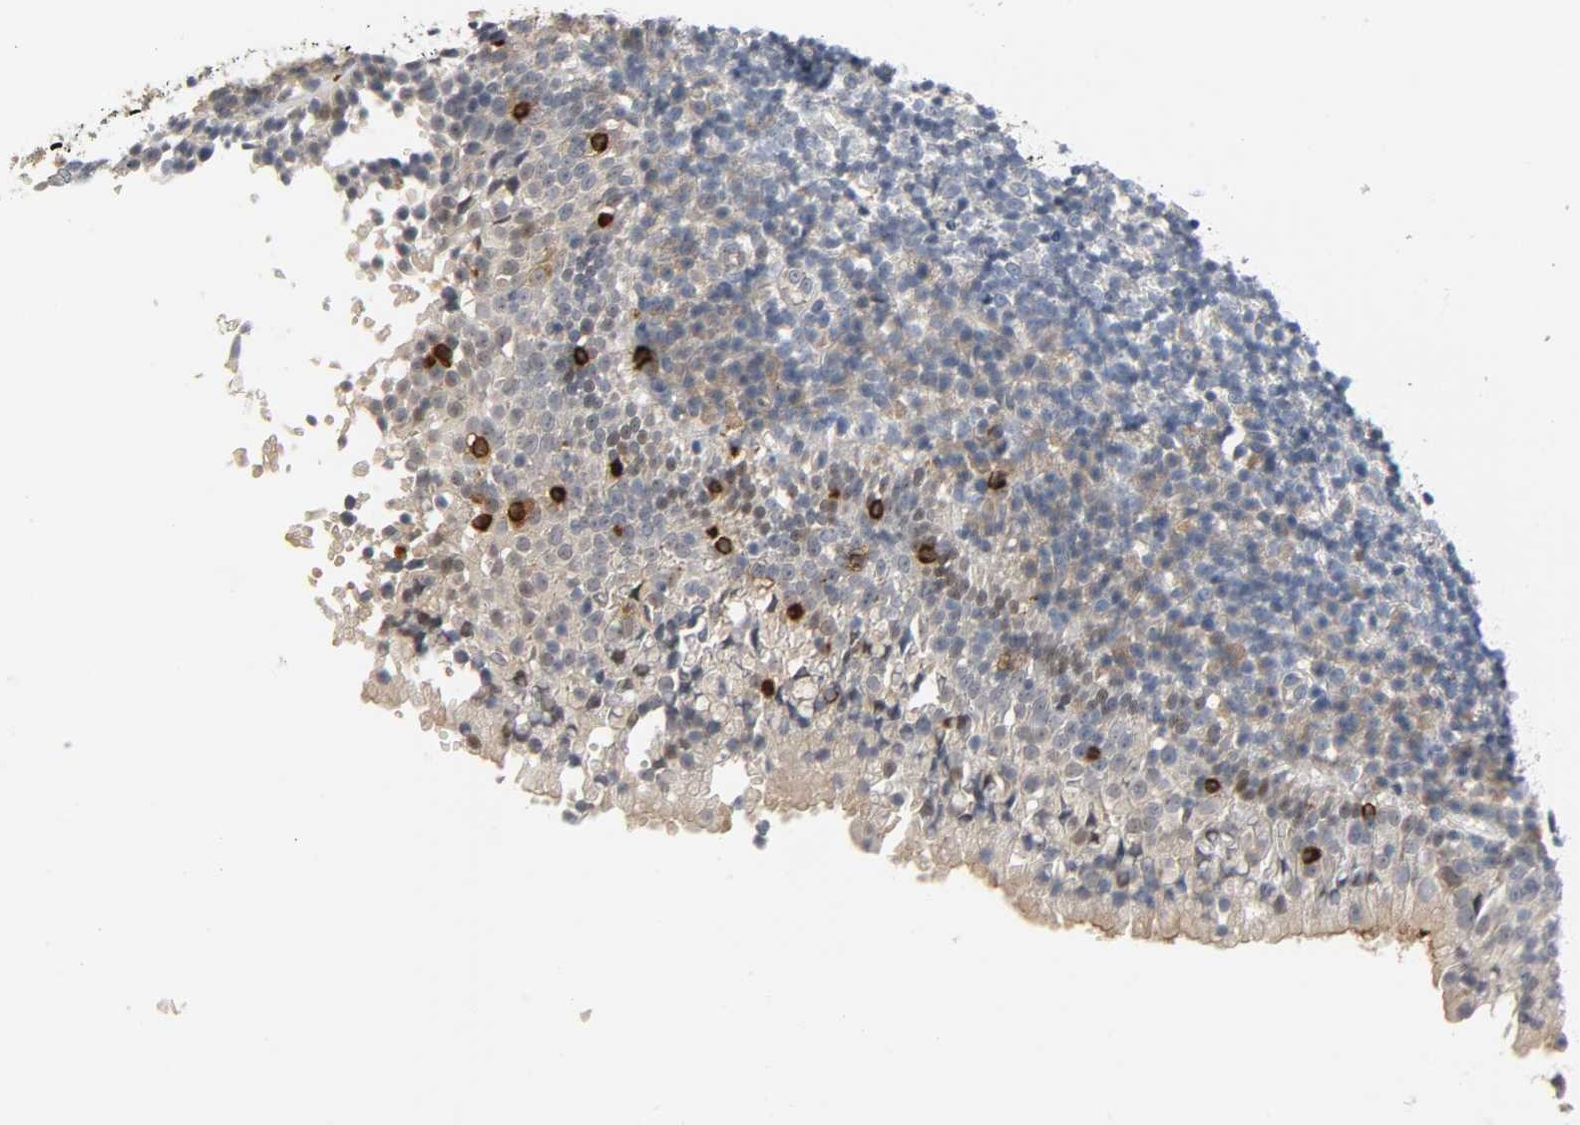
{"staining": {"intensity": "negative", "quantity": "none", "location": "none"}, "tissue": "tonsil", "cell_type": "Germinal center cells", "image_type": "normal", "snomed": [{"axis": "morphology", "description": "Normal tissue, NOS"}, {"axis": "topography", "description": "Tonsil"}], "caption": "DAB (3,3'-diaminobenzidine) immunohistochemical staining of unremarkable human tonsil shows no significant positivity in germinal center cells.", "gene": "LIMCH1", "patient": {"sex": "female", "age": 40}}